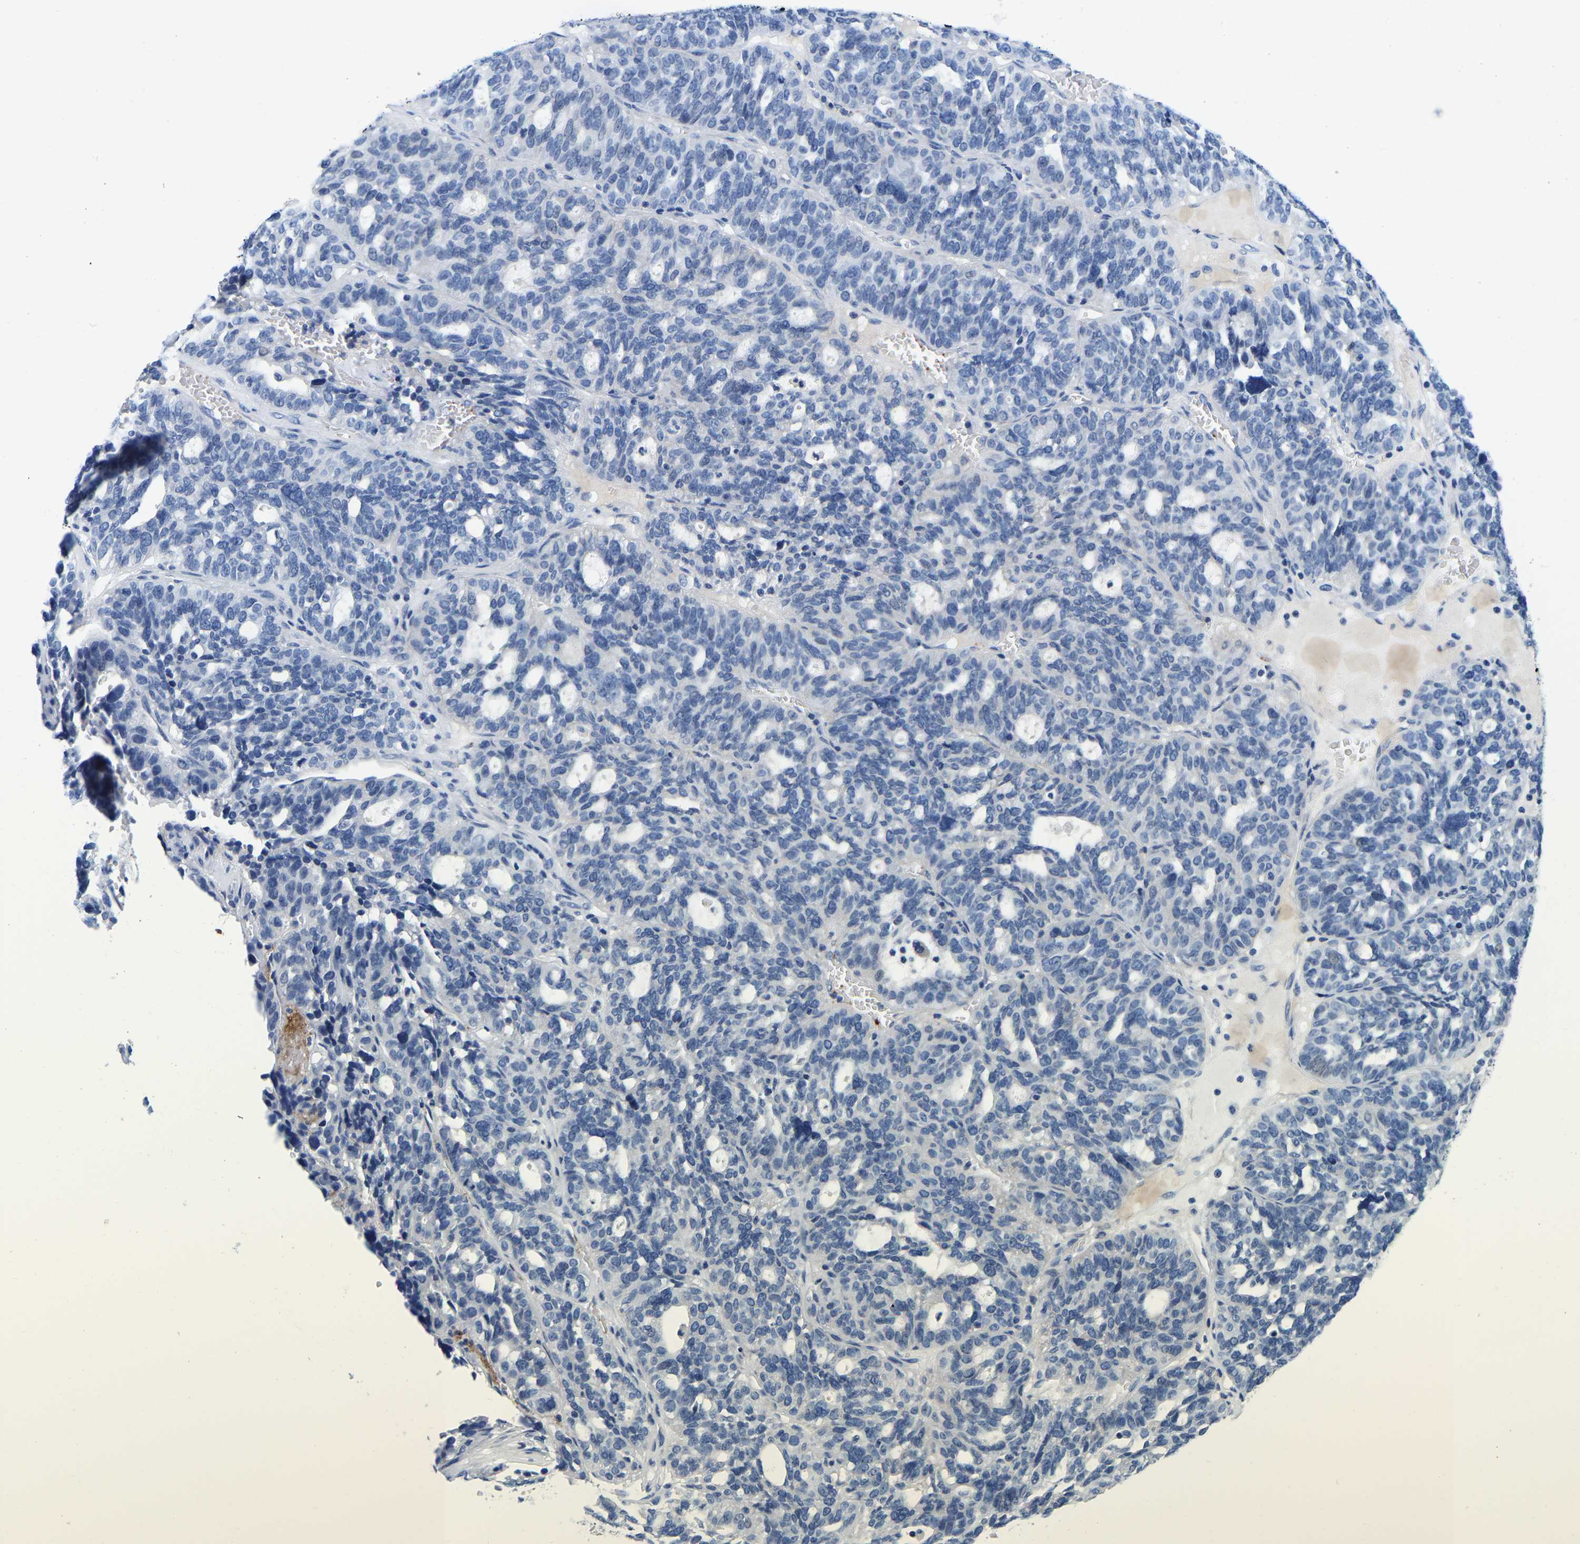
{"staining": {"intensity": "negative", "quantity": "none", "location": "none"}, "tissue": "ovarian cancer", "cell_type": "Tumor cells", "image_type": "cancer", "snomed": [{"axis": "morphology", "description": "Cystadenocarcinoma, serous, NOS"}, {"axis": "topography", "description": "Ovary"}], "caption": "IHC image of serous cystadenocarcinoma (ovarian) stained for a protein (brown), which demonstrates no expression in tumor cells.", "gene": "RAB27B", "patient": {"sex": "female", "age": 59}}